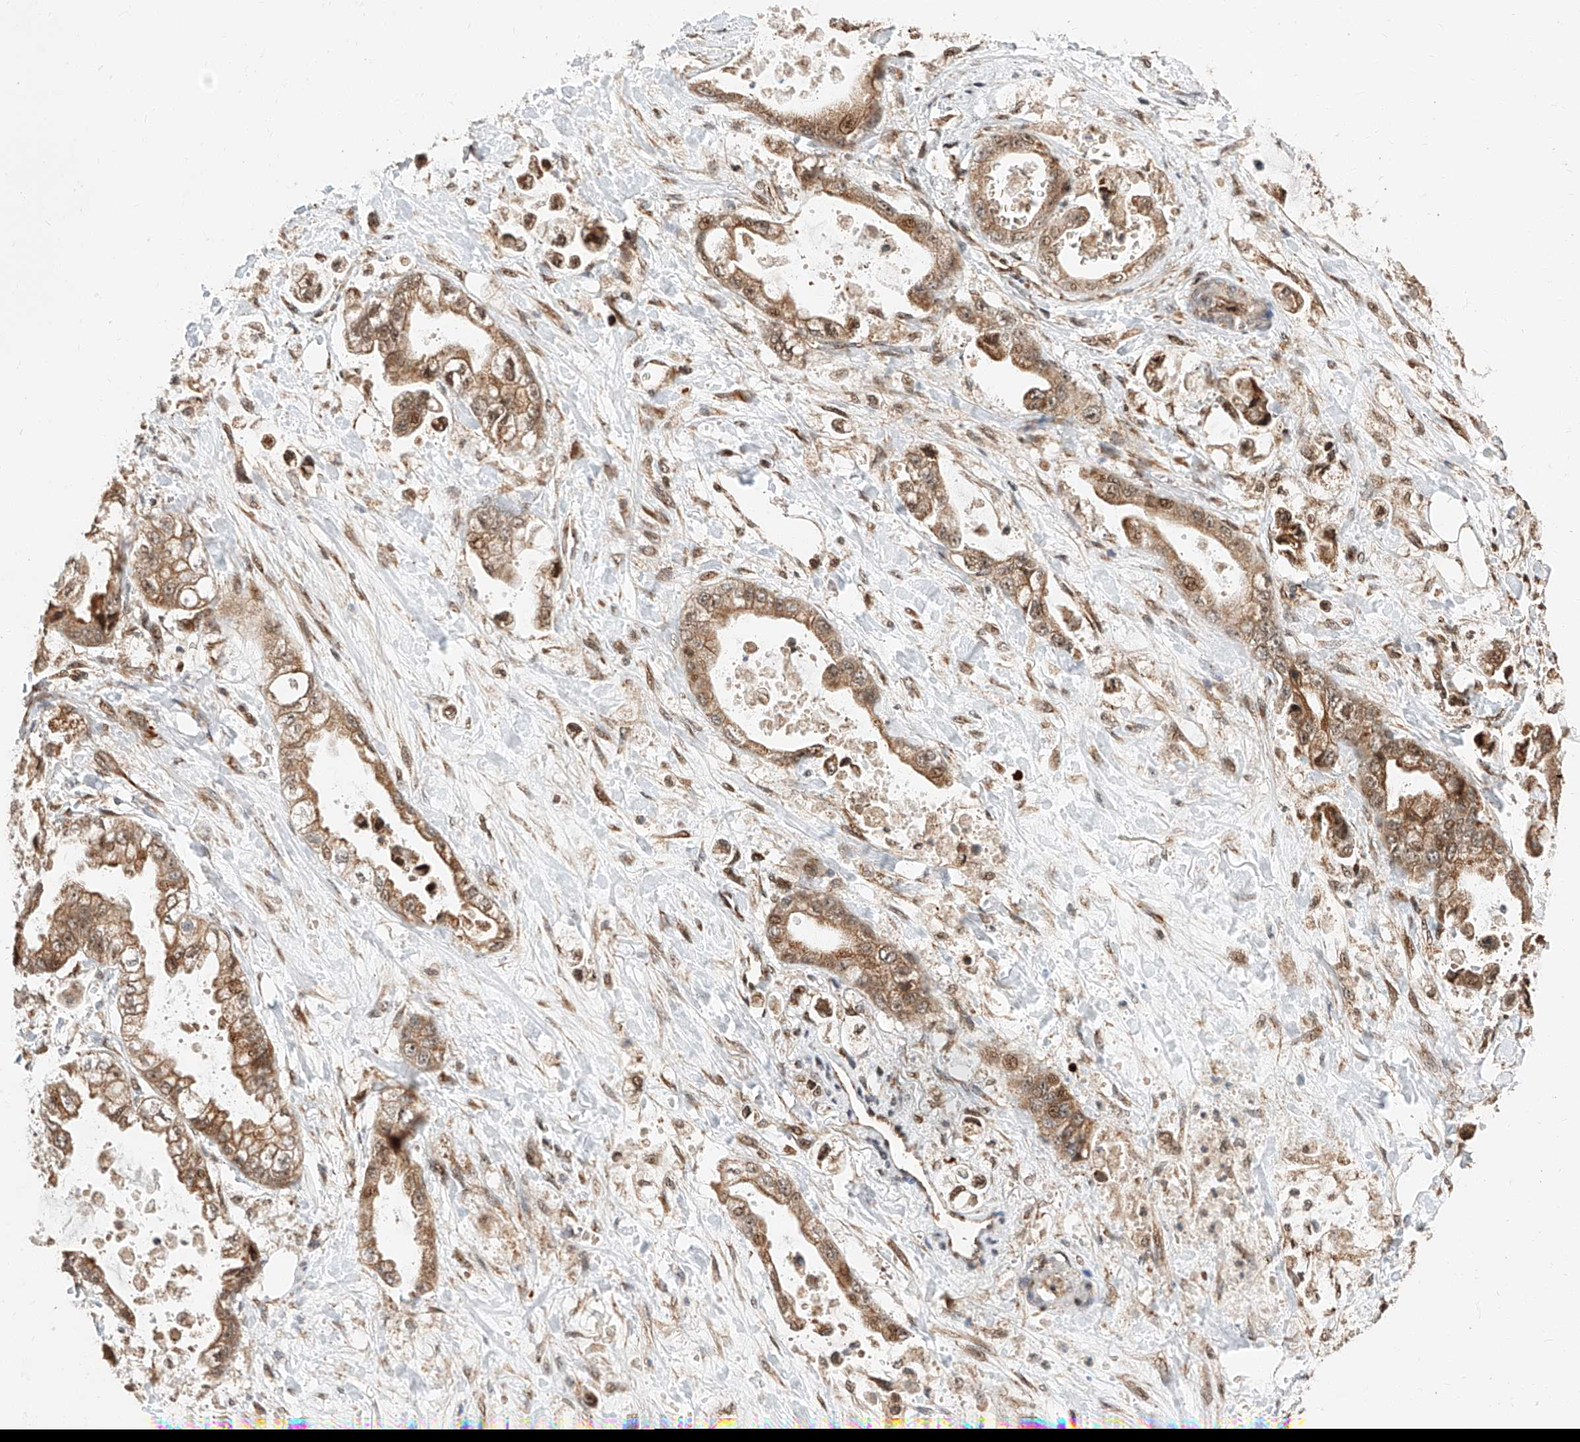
{"staining": {"intensity": "moderate", "quantity": ">75%", "location": "cytoplasmic/membranous,nuclear"}, "tissue": "stomach cancer", "cell_type": "Tumor cells", "image_type": "cancer", "snomed": [{"axis": "morphology", "description": "Adenocarcinoma, NOS"}, {"axis": "topography", "description": "Stomach"}], "caption": "Stomach adenocarcinoma stained with a protein marker shows moderate staining in tumor cells.", "gene": "THTPA", "patient": {"sex": "male", "age": 62}}